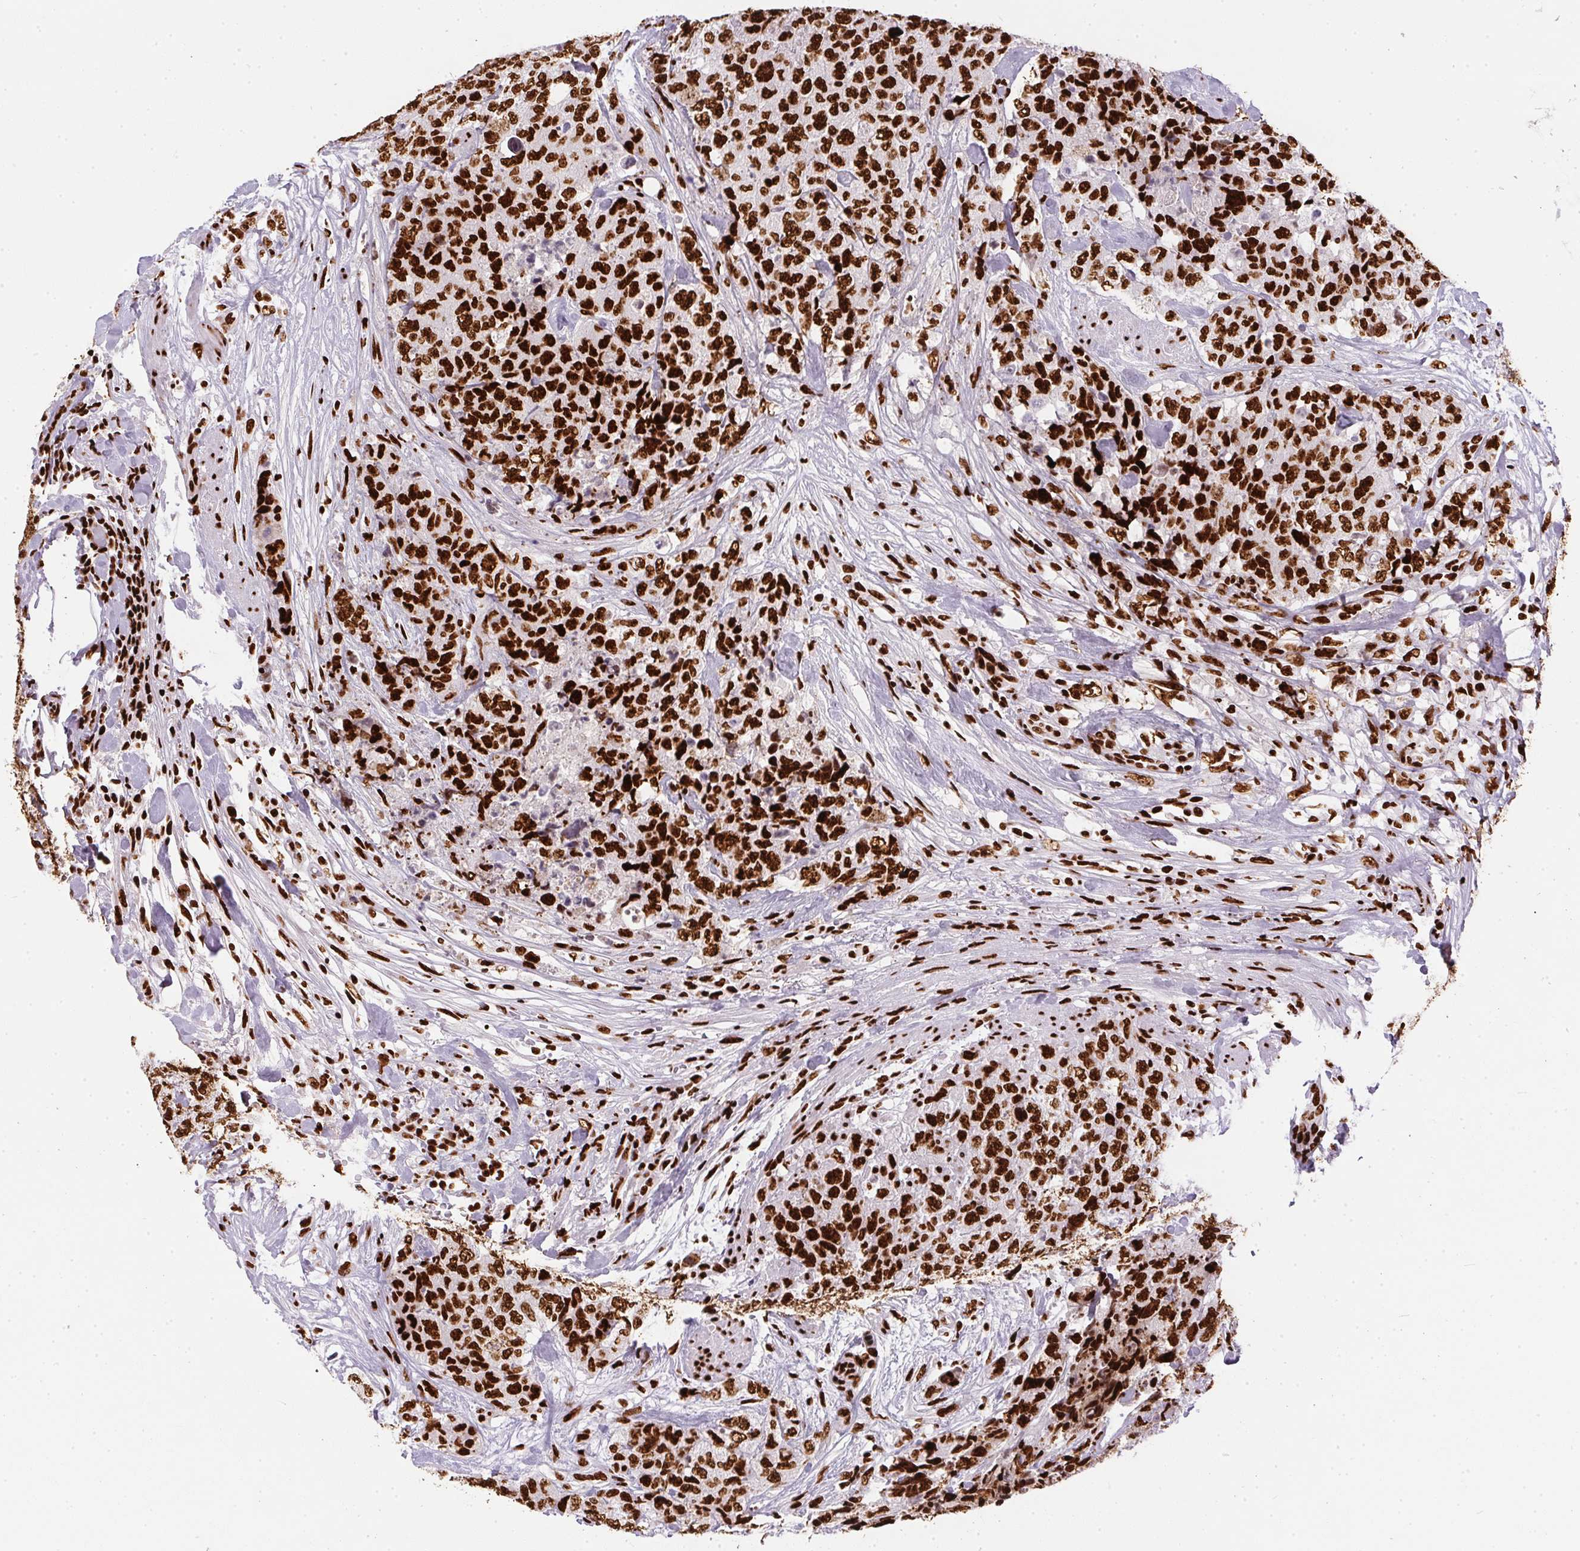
{"staining": {"intensity": "strong", "quantity": ">75%", "location": "nuclear"}, "tissue": "urothelial cancer", "cell_type": "Tumor cells", "image_type": "cancer", "snomed": [{"axis": "morphology", "description": "Urothelial carcinoma, High grade"}, {"axis": "topography", "description": "Urinary bladder"}], "caption": "Tumor cells exhibit strong nuclear staining in approximately >75% of cells in high-grade urothelial carcinoma.", "gene": "PAGE3", "patient": {"sex": "female", "age": 78}}